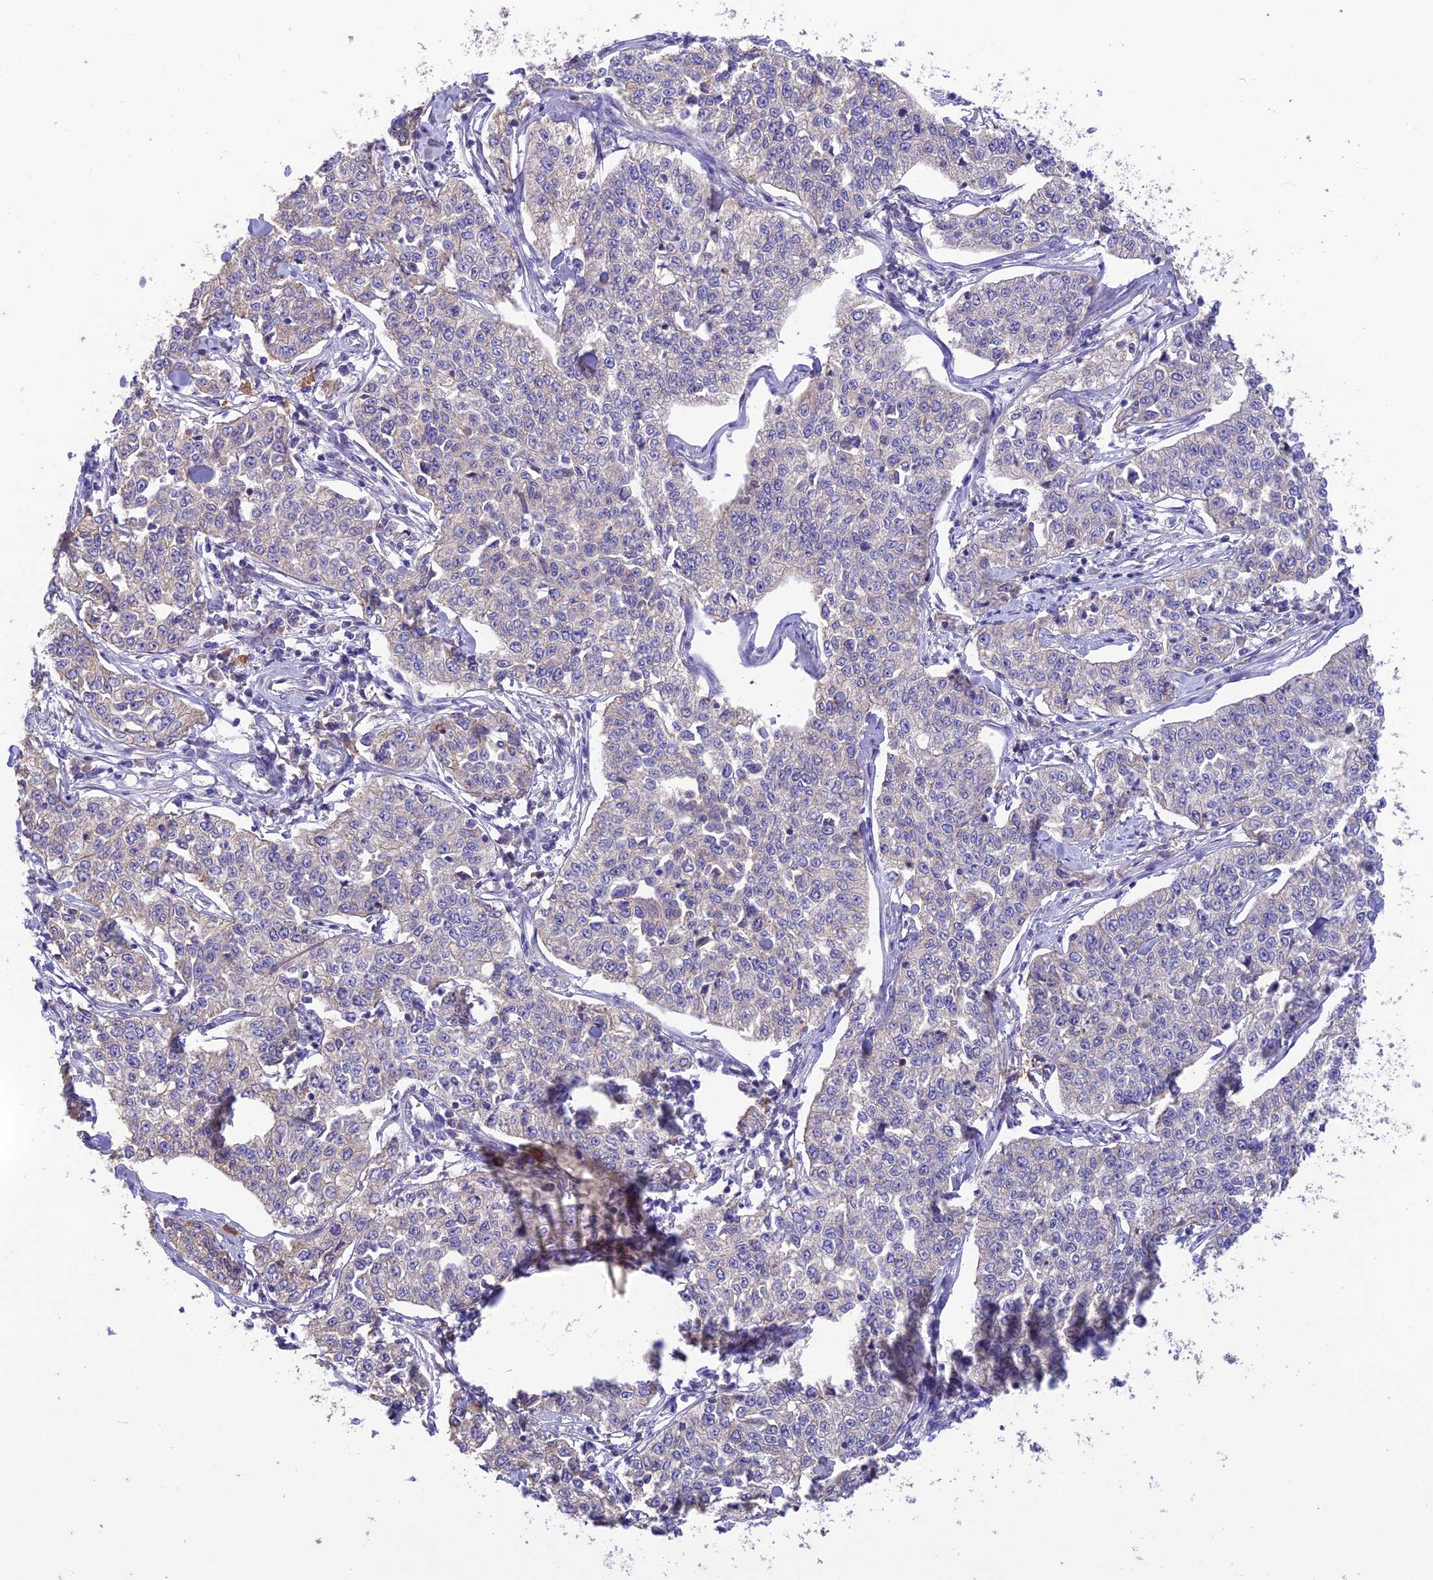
{"staining": {"intensity": "weak", "quantity": "<25%", "location": "cytoplasmic/membranous"}, "tissue": "cervical cancer", "cell_type": "Tumor cells", "image_type": "cancer", "snomed": [{"axis": "morphology", "description": "Squamous cell carcinoma, NOS"}, {"axis": "topography", "description": "Cervix"}], "caption": "DAB (3,3'-diaminobenzidine) immunohistochemical staining of human squamous cell carcinoma (cervical) exhibits no significant expression in tumor cells.", "gene": "SFT2D2", "patient": {"sex": "female", "age": 35}}